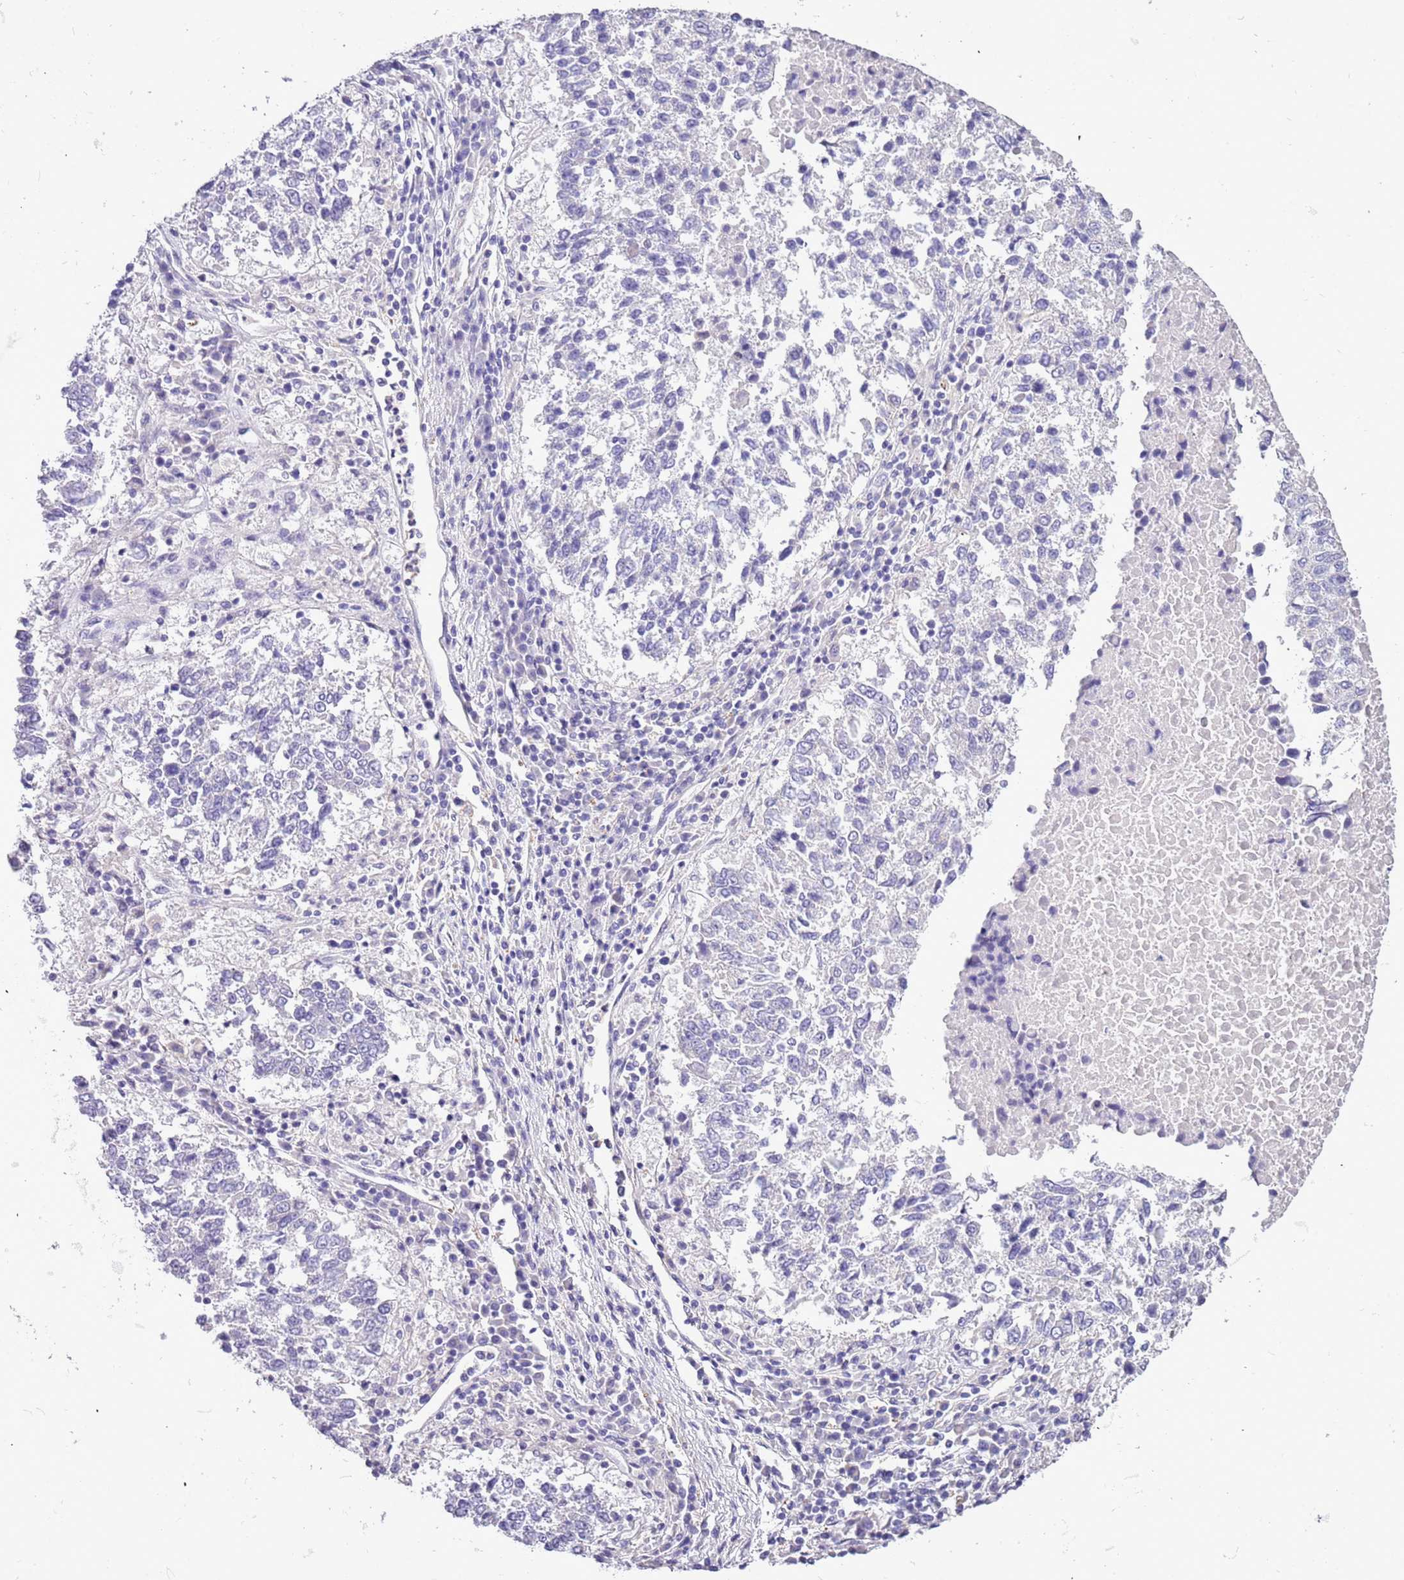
{"staining": {"intensity": "negative", "quantity": "none", "location": "none"}, "tissue": "lung cancer", "cell_type": "Tumor cells", "image_type": "cancer", "snomed": [{"axis": "morphology", "description": "Squamous cell carcinoma, NOS"}, {"axis": "topography", "description": "Lung"}], "caption": "This is an immunohistochemistry photomicrograph of human lung cancer (squamous cell carcinoma). There is no positivity in tumor cells.", "gene": "PCGF2", "patient": {"sex": "male", "age": 73}}